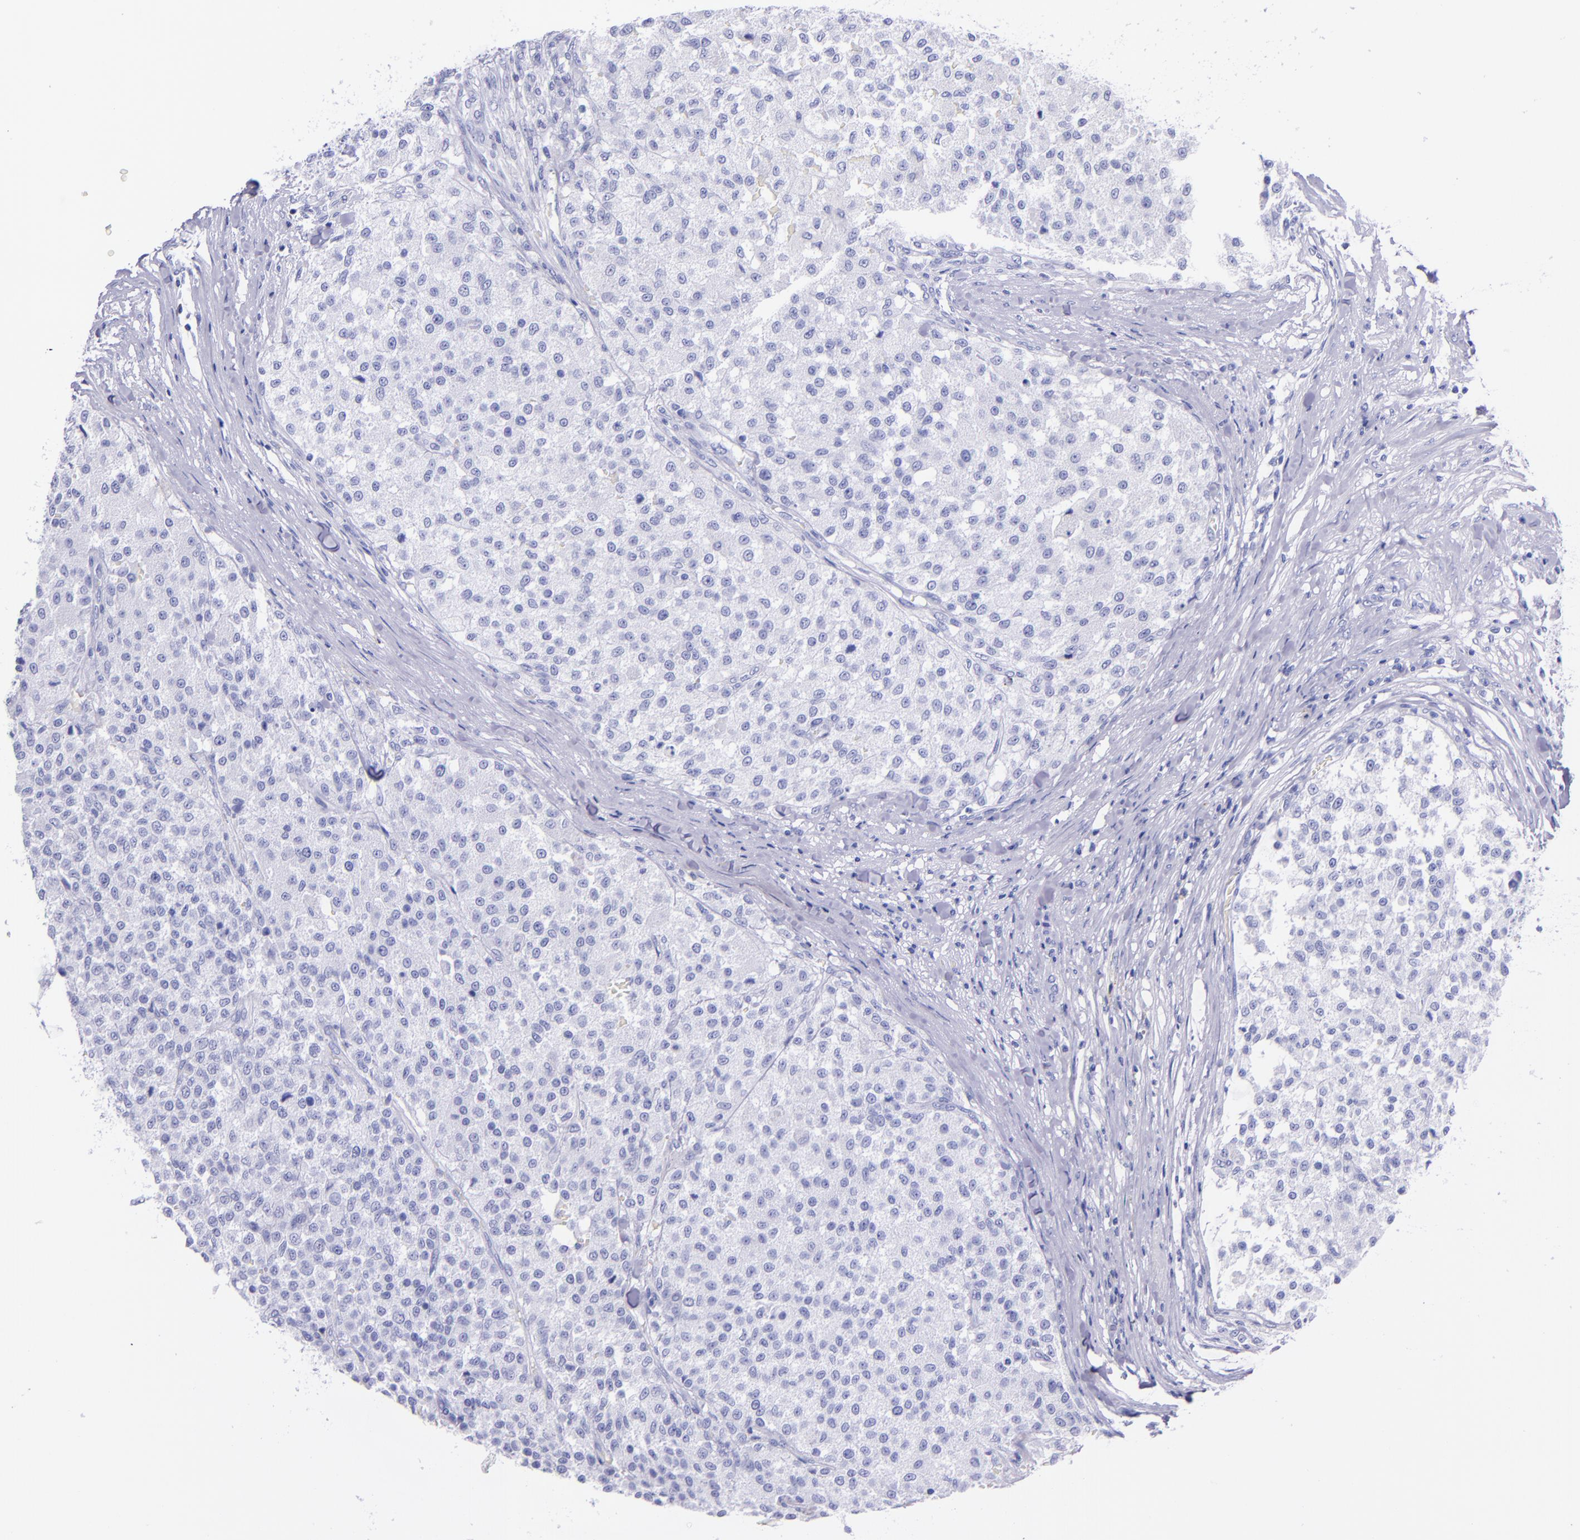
{"staining": {"intensity": "negative", "quantity": "none", "location": "none"}, "tissue": "testis cancer", "cell_type": "Tumor cells", "image_type": "cancer", "snomed": [{"axis": "morphology", "description": "Seminoma, NOS"}, {"axis": "topography", "description": "Testis"}], "caption": "High magnification brightfield microscopy of seminoma (testis) stained with DAB (brown) and counterstained with hematoxylin (blue): tumor cells show no significant expression. Nuclei are stained in blue.", "gene": "LAG3", "patient": {"sex": "male", "age": 59}}